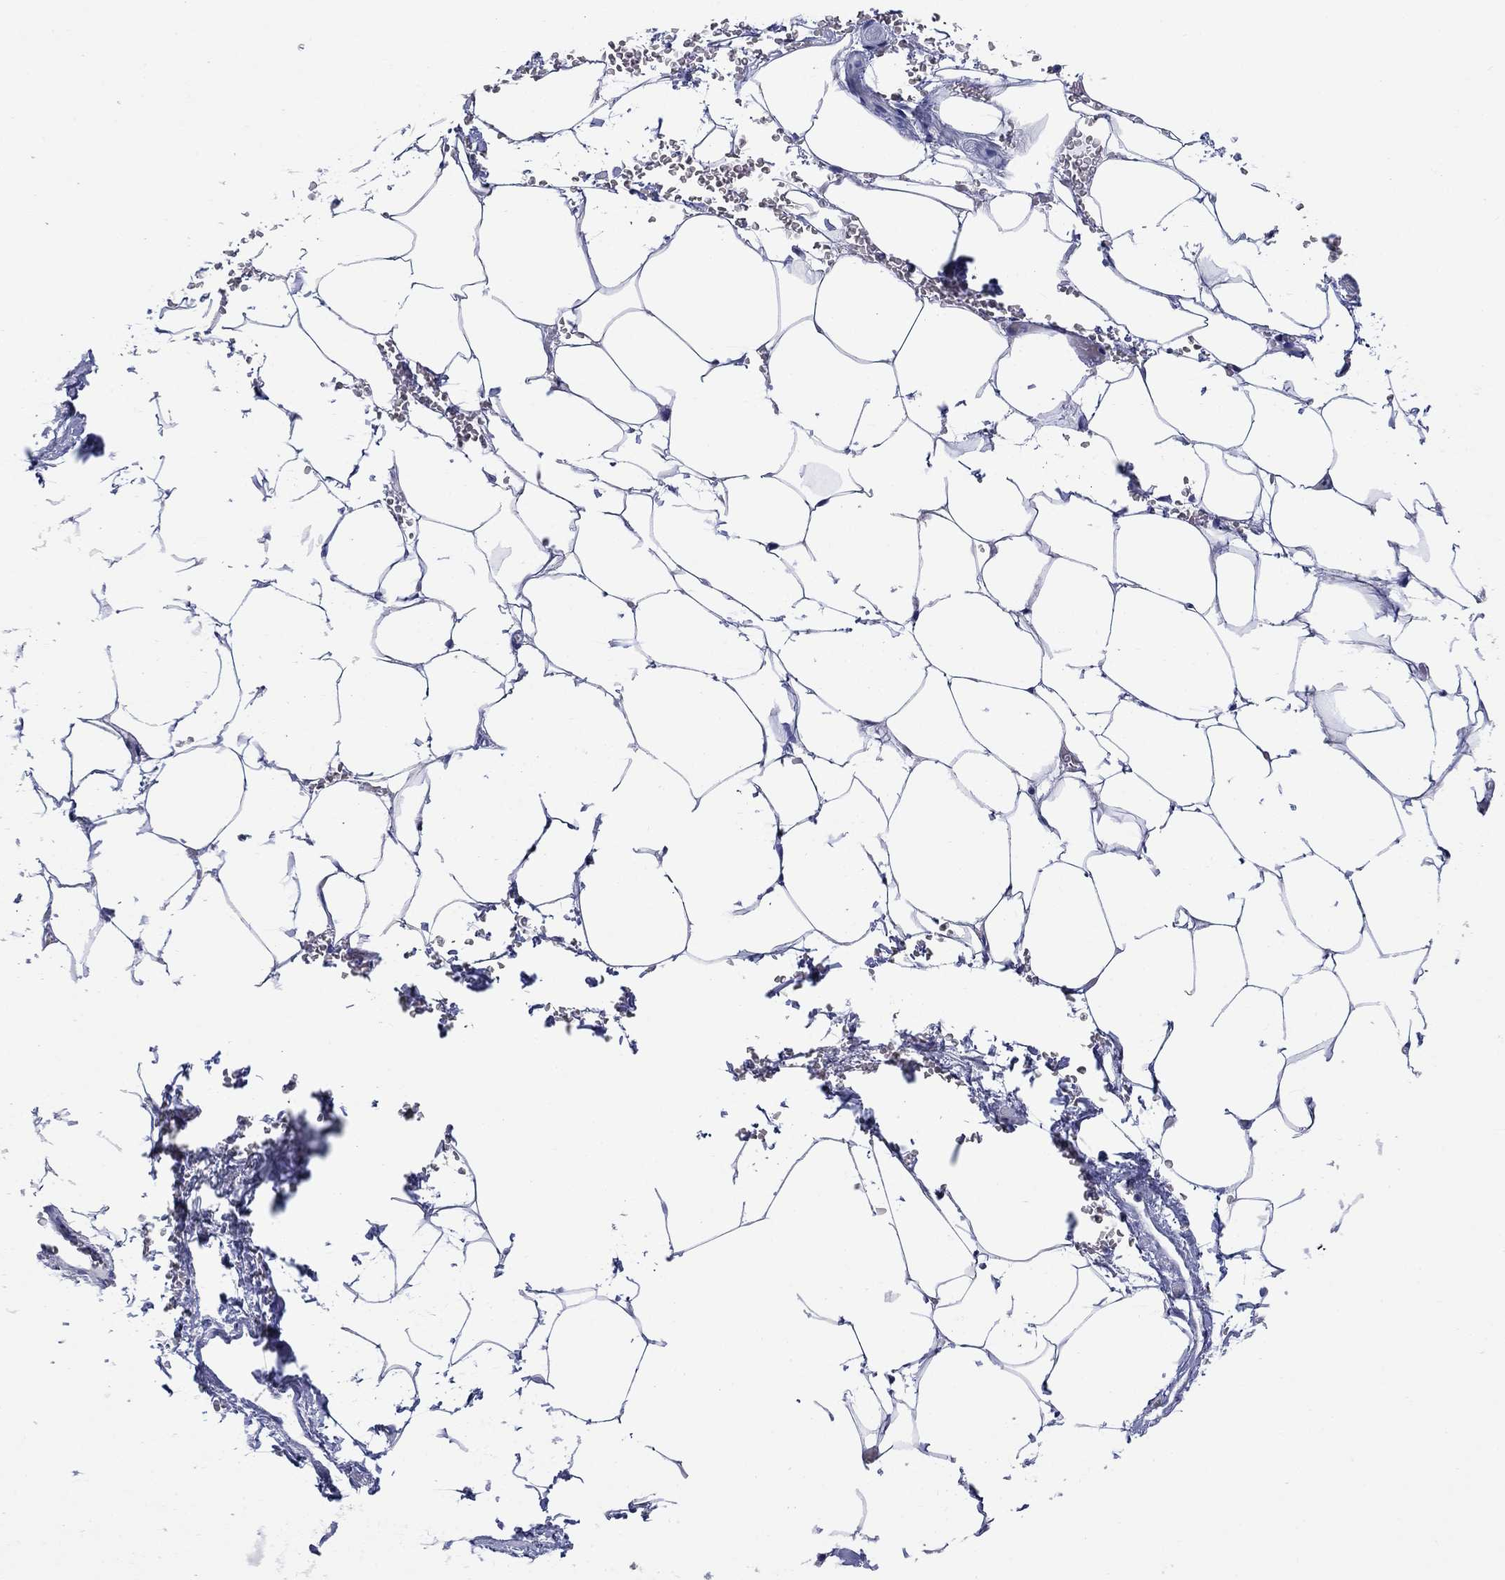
{"staining": {"intensity": "negative", "quantity": "none", "location": "none"}, "tissue": "adipose tissue", "cell_type": "Adipocytes", "image_type": "normal", "snomed": [{"axis": "morphology", "description": "Normal tissue, NOS"}, {"axis": "topography", "description": "Soft tissue"}, {"axis": "topography", "description": "Adipose tissue"}, {"axis": "topography", "description": "Vascular tissue"}, {"axis": "topography", "description": "Peripheral nerve tissue"}], "caption": "This is an IHC image of unremarkable human adipose tissue. There is no positivity in adipocytes.", "gene": "CLVS1", "patient": {"sex": "male", "age": 68}}